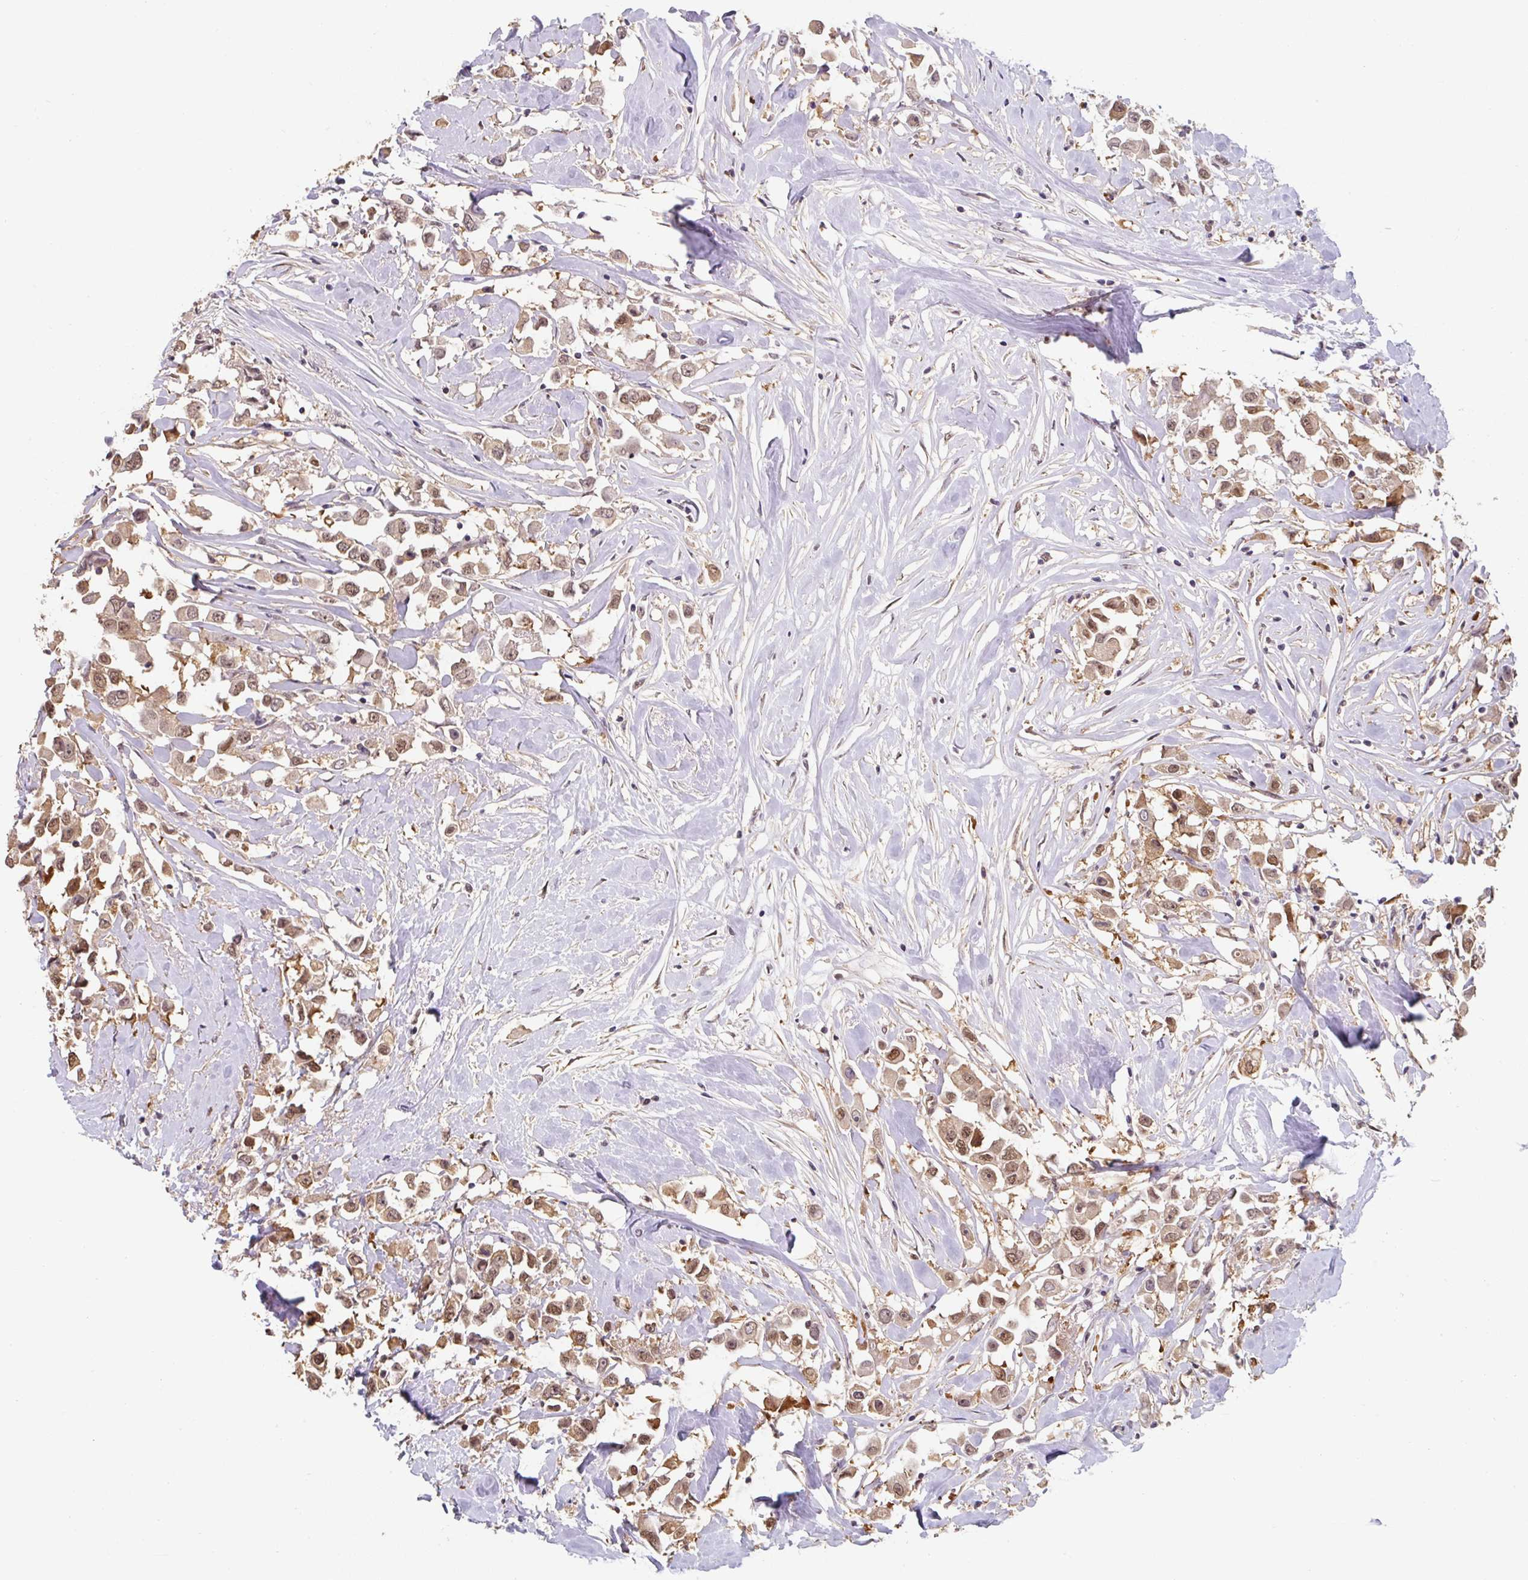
{"staining": {"intensity": "moderate", "quantity": ">75%", "location": "nuclear"}, "tissue": "breast cancer", "cell_type": "Tumor cells", "image_type": "cancer", "snomed": [{"axis": "morphology", "description": "Duct carcinoma"}, {"axis": "topography", "description": "Breast"}], "caption": "Infiltrating ductal carcinoma (breast) tissue exhibits moderate nuclear expression in about >75% of tumor cells The staining is performed using DAB brown chromogen to label protein expression. The nuclei are counter-stained blue using hematoxylin.", "gene": "ST13", "patient": {"sex": "female", "age": 61}}